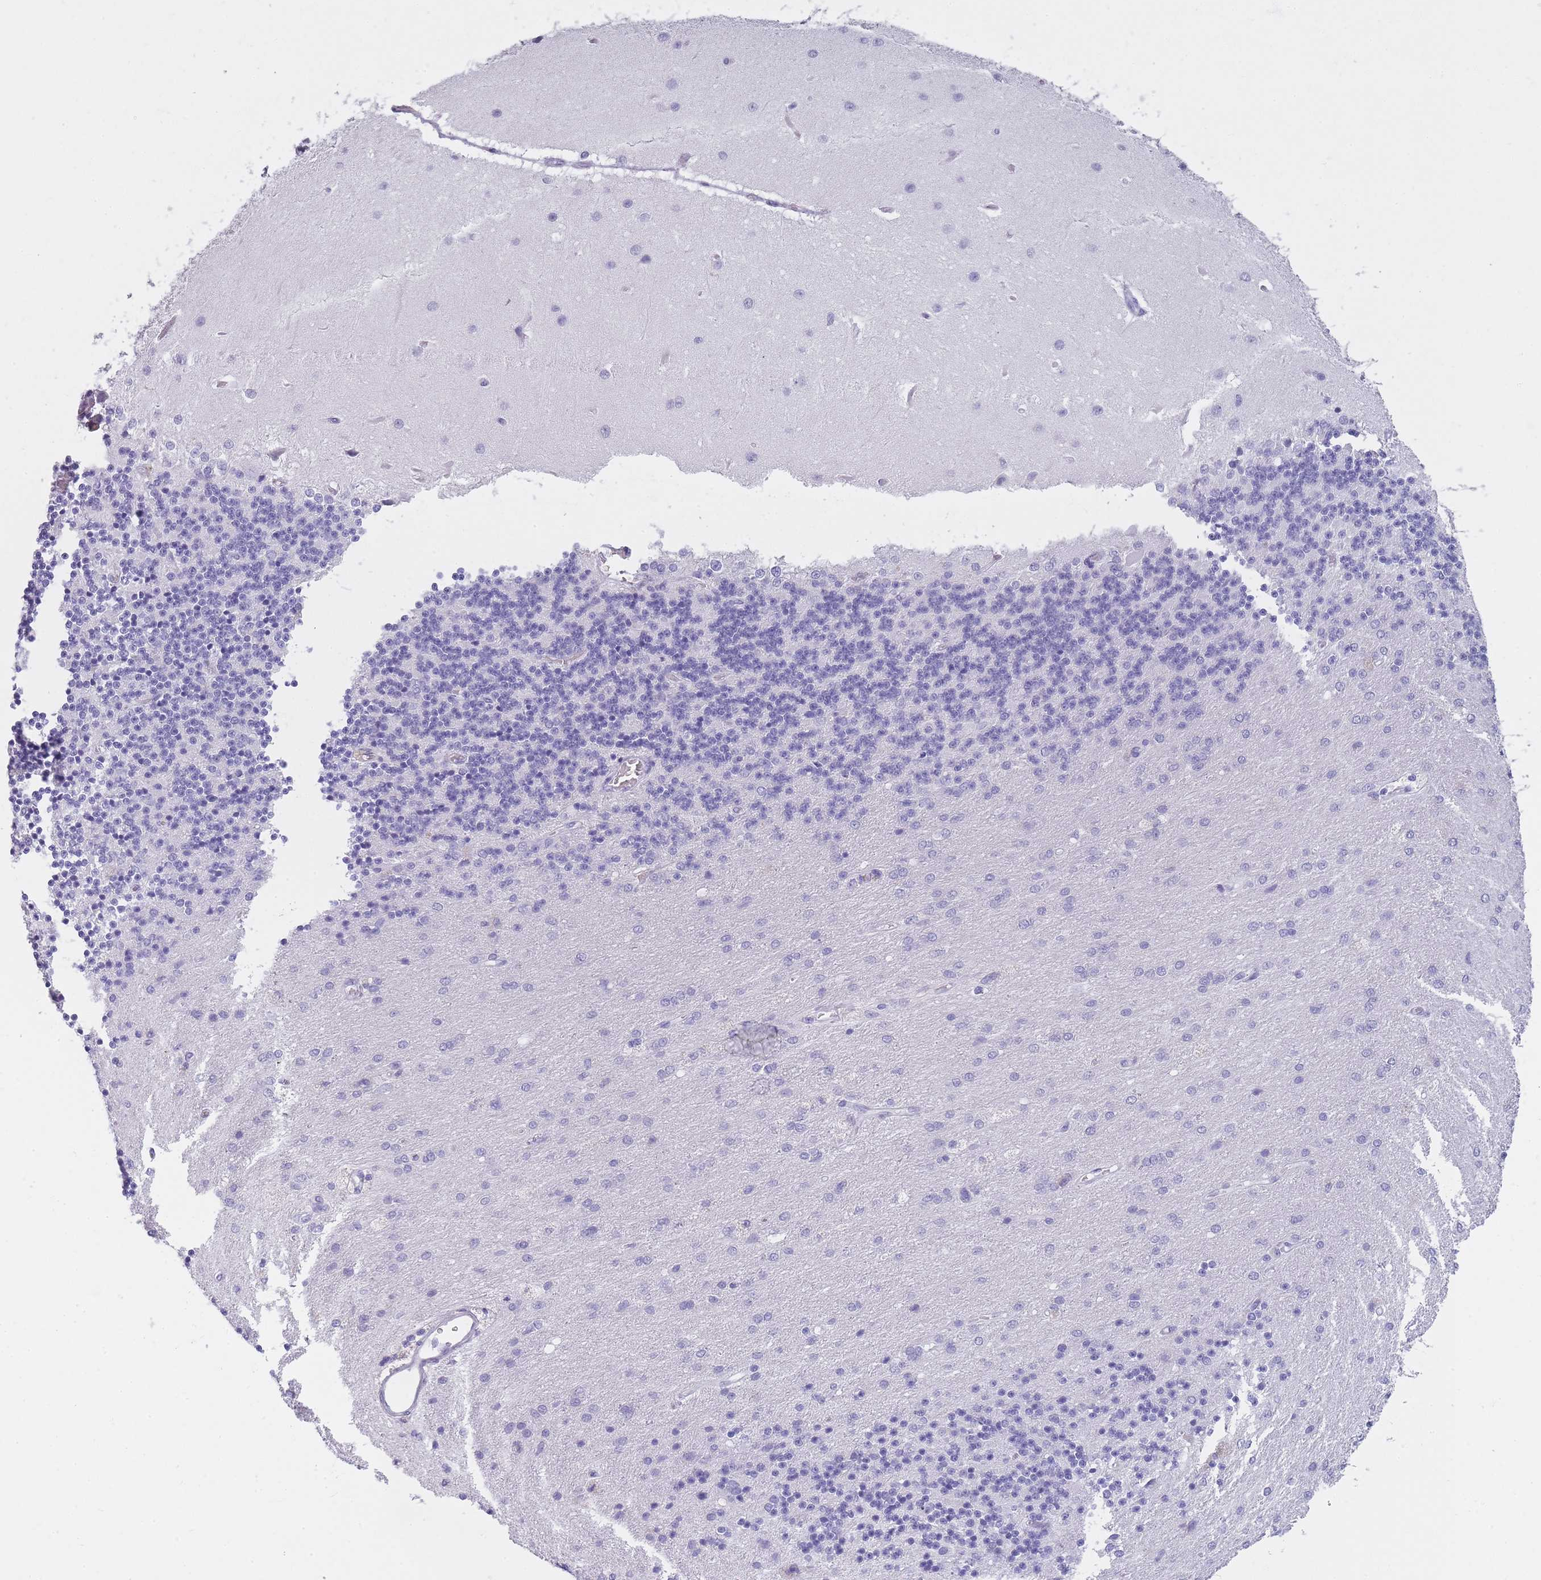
{"staining": {"intensity": "negative", "quantity": "none", "location": "none"}, "tissue": "cerebellum", "cell_type": "Cells in granular layer", "image_type": "normal", "snomed": [{"axis": "morphology", "description": "Normal tissue, NOS"}, {"axis": "topography", "description": "Cerebellum"}], "caption": "A photomicrograph of cerebellum stained for a protein displays no brown staining in cells in granular layer.", "gene": "TCP11X1", "patient": {"sex": "female", "age": 29}}